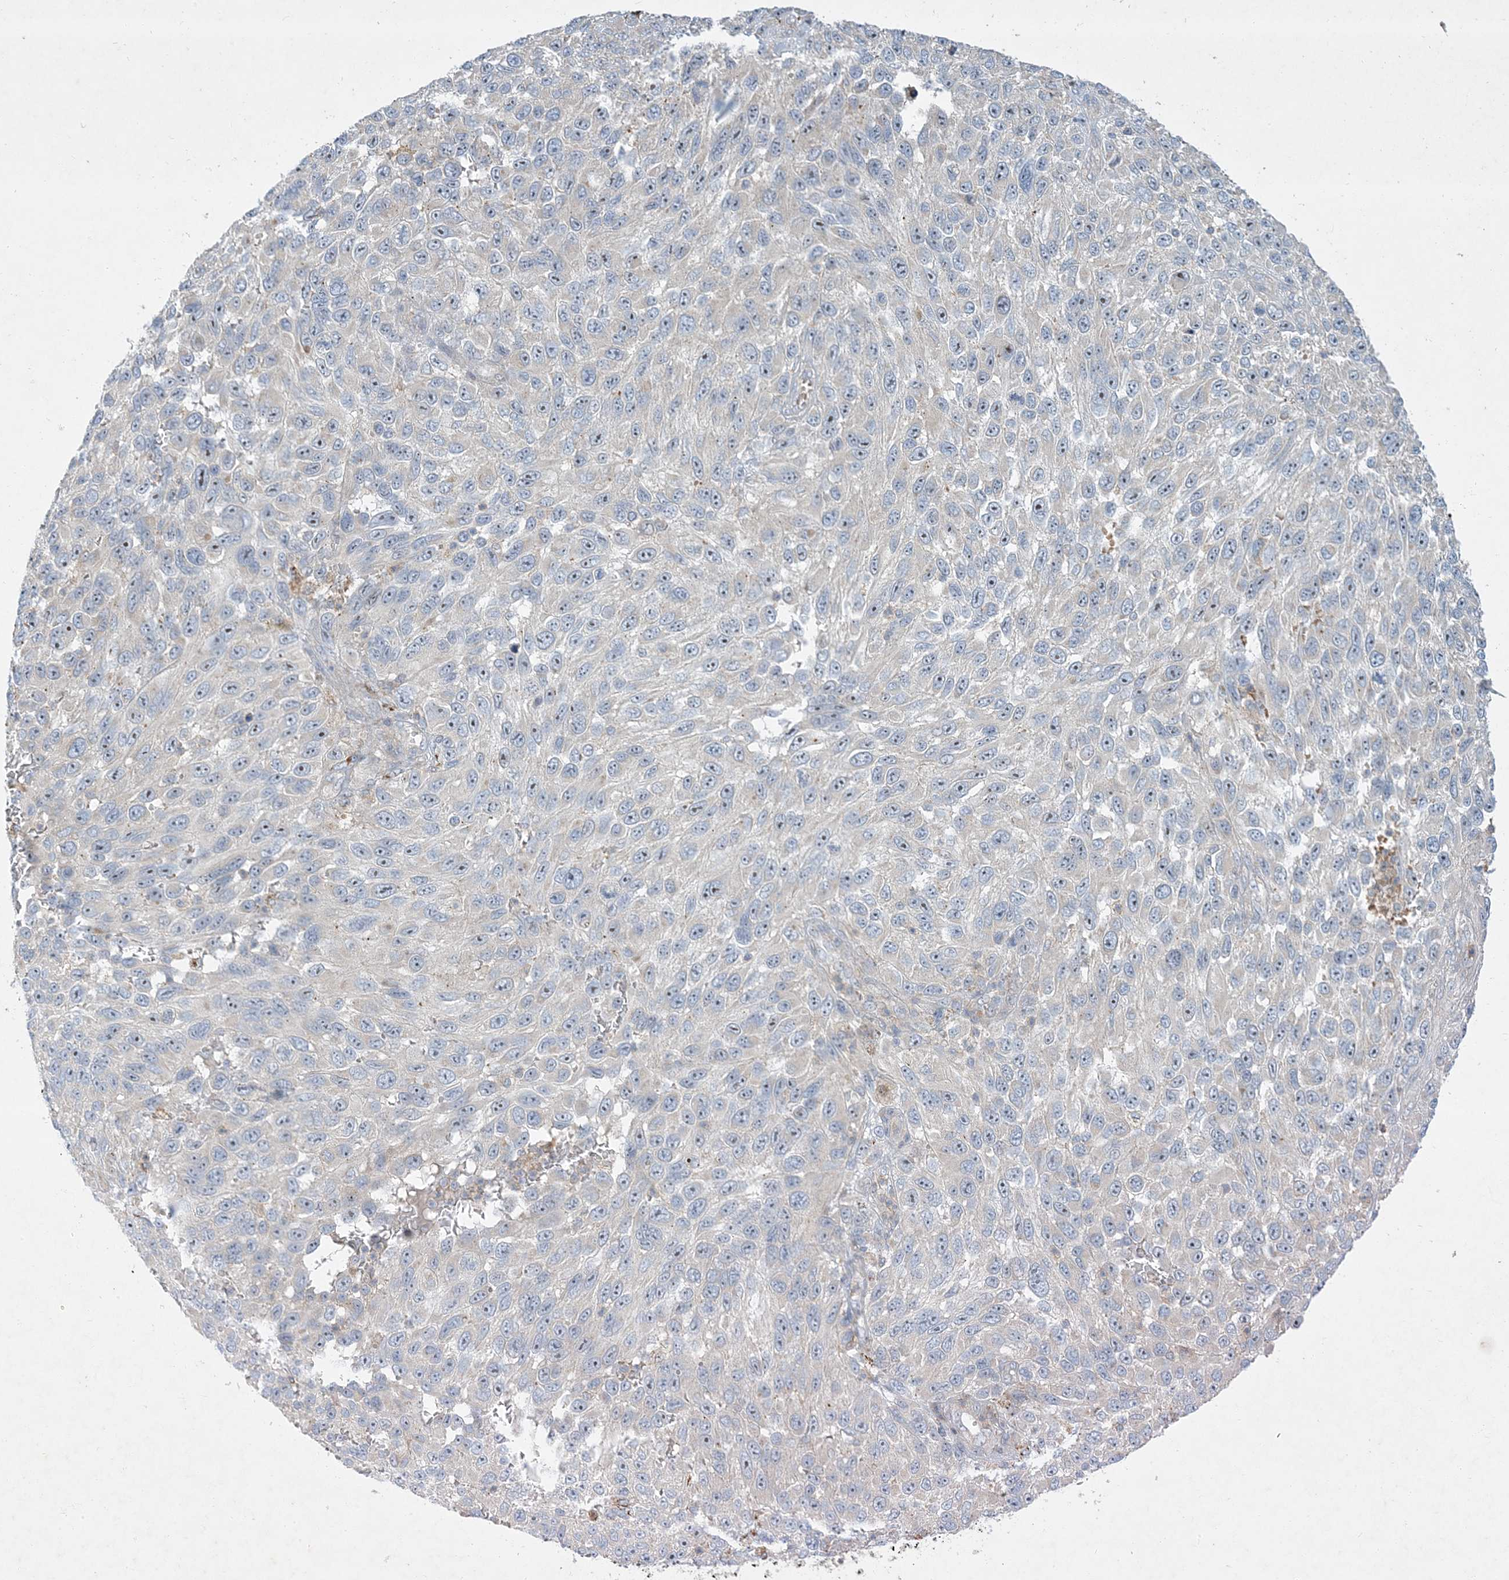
{"staining": {"intensity": "negative", "quantity": "none", "location": "none"}, "tissue": "melanoma", "cell_type": "Tumor cells", "image_type": "cancer", "snomed": [{"axis": "morphology", "description": "Malignant melanoma, NOS"}, {"axis": "topography", "description": "Skin"}], "caption": "DAB immunohistochemical staining of human malignant melanoma shows no significant staining in tumor cells.", "gene": "LTN1", "patient": {"sex": "female", "age": 96}}